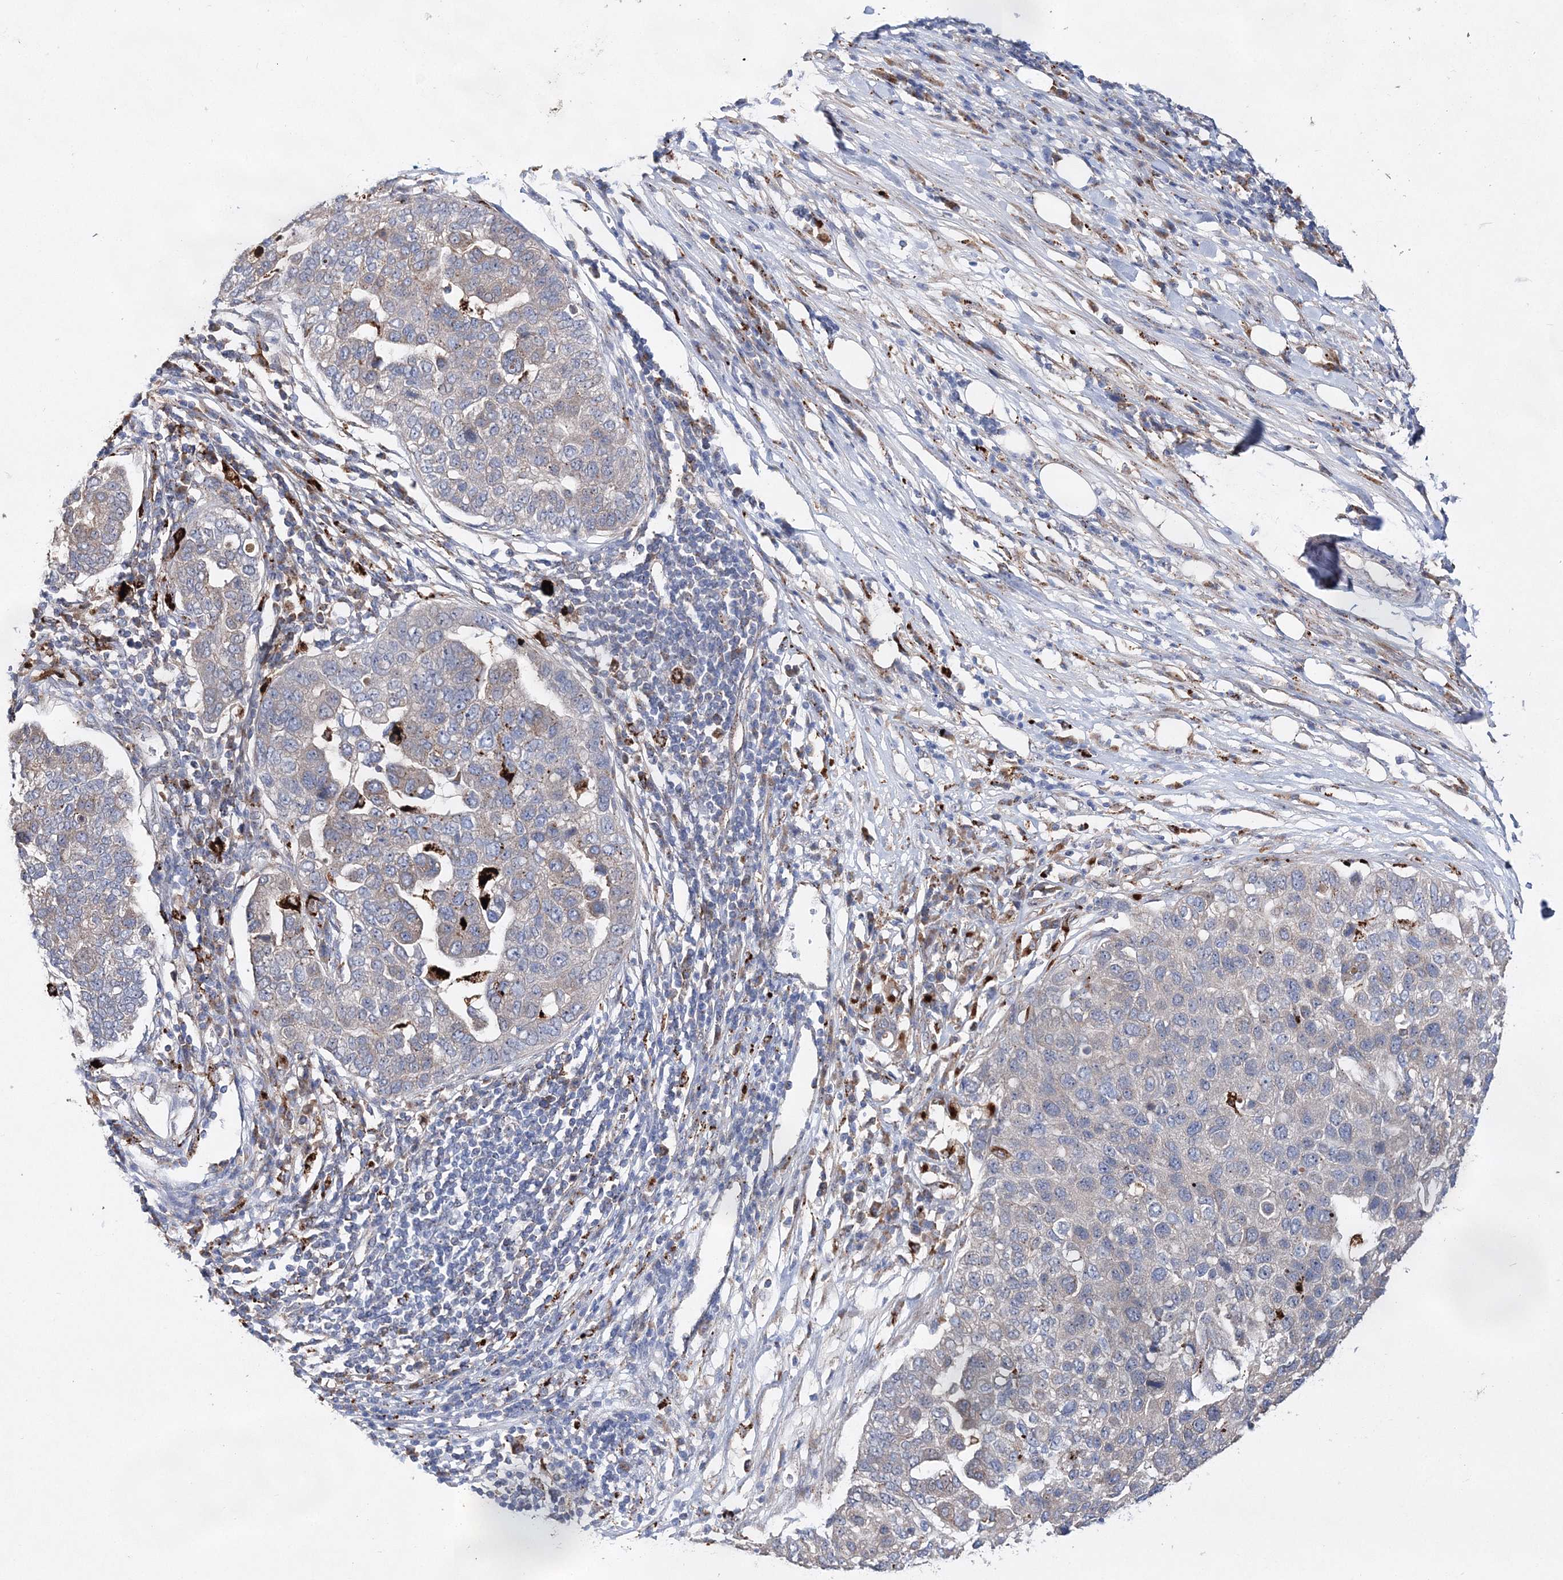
{"staining": {"intensity": "weak", "quantity": "25%-75%", "location": "cytoplasmic/membranous"}, "tissue": "pancreatic cancer", "cell_type": "Tumor cells", "image_type": "cancer", "snomed": [{"axis": "morphology", "description": "Adenocarcinoma, NOS"}, {"axis": "topography", "description": "Pancreas"}], "caption": "Approximately 25%-75% of tumor cells in human pancreatic adenocarcinoma display weak cytoplasmic/membranous protein staining as visualized by brown immunohistochemical staining.", "gene": "C3orf38", "patient": {"sex": "female", "age": 61}}